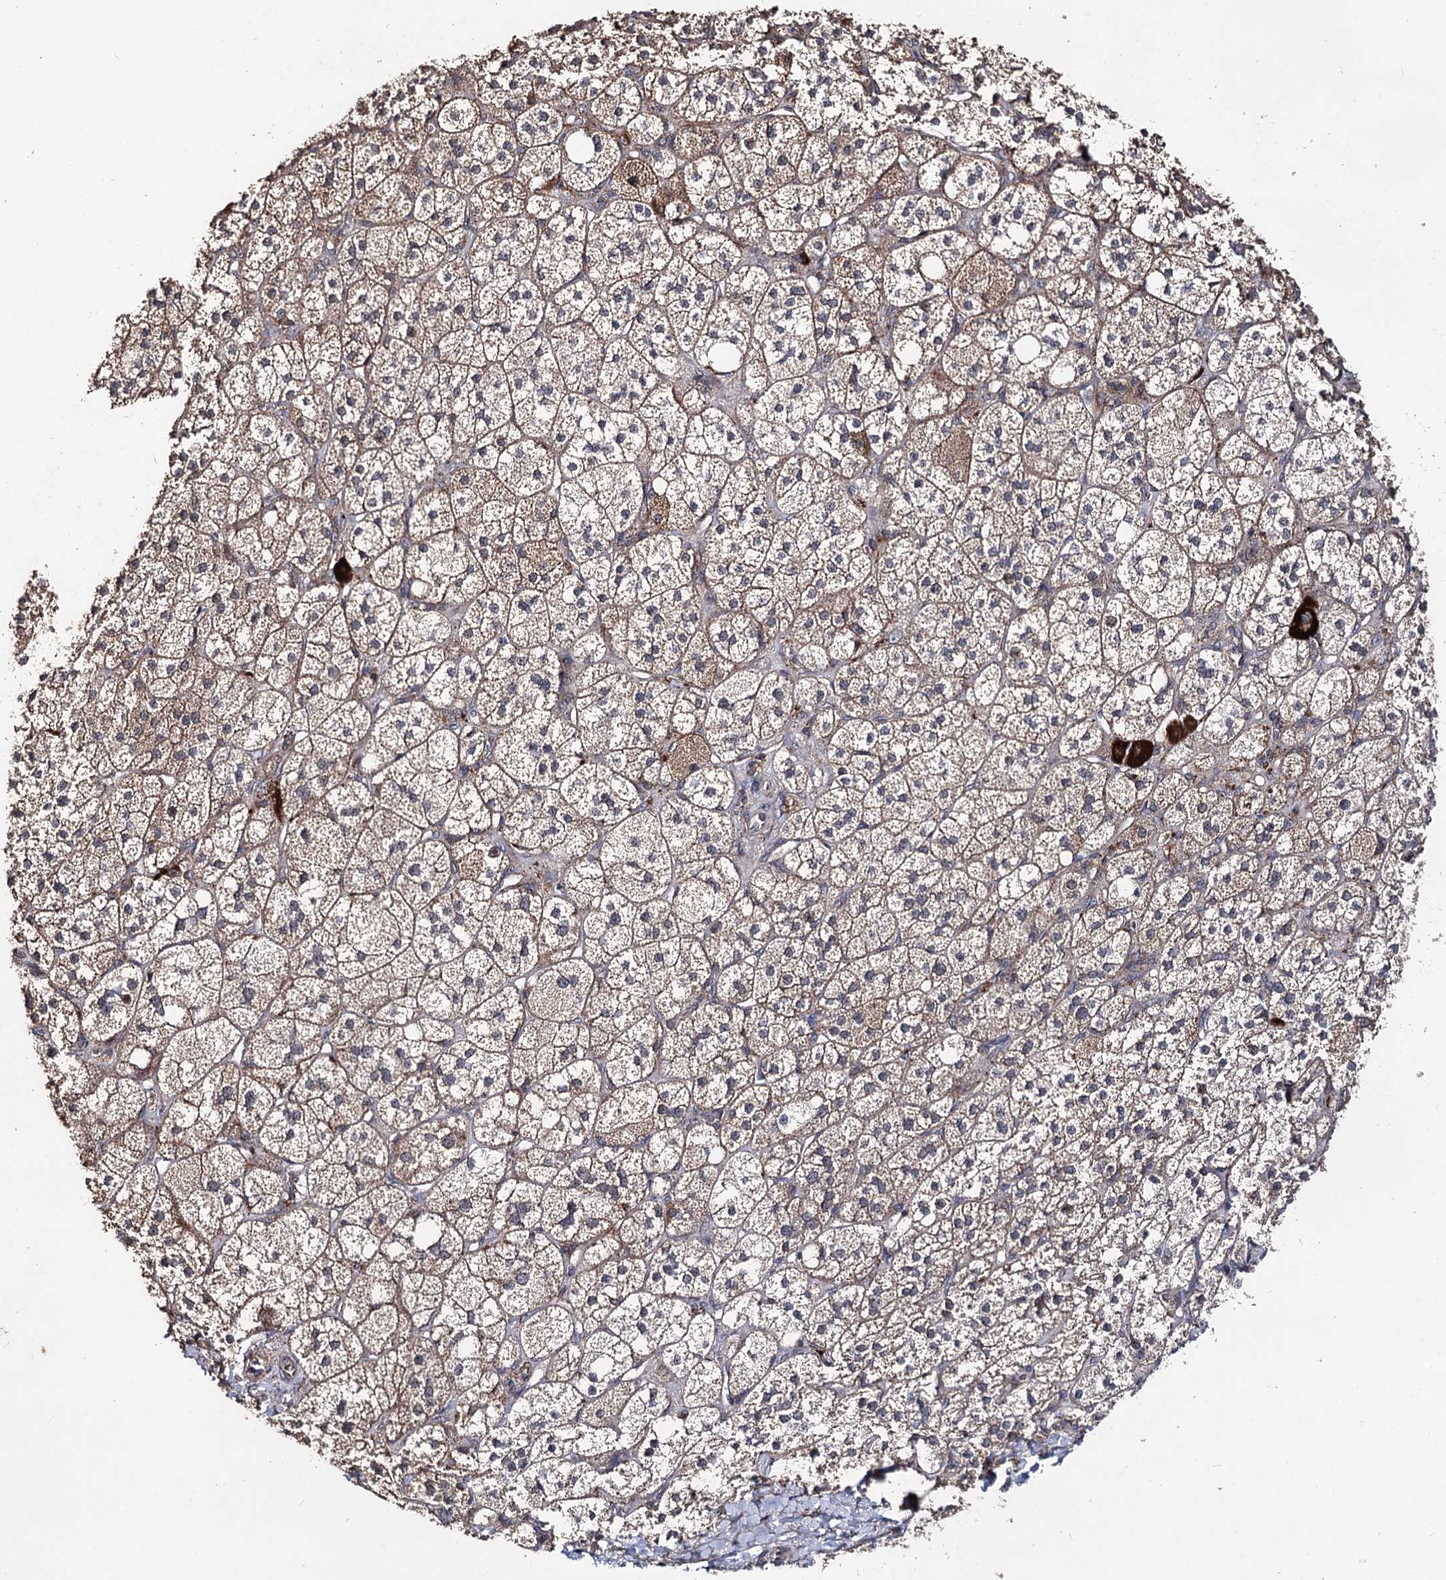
{"staining": {"intensity": "strong", "quantity": "25%-75%", "location": "cytoplasmic/membranous"}, "tissue": "adrenal gland", "cell_type": "Glandular cells", "image_type": "normal", "snomed": [{"axis": "morphology", "description": "Normal tissue, NOS"}, {"axis": "topography", "description": "Adrenal gland"}], "caption": "Immunohistochemistry (IHC) of normal adrenal gland displays high levels of strong cytoplasmic/membranous positivity in about 25%-75% of glandular cells. (DAB IHC, brown staining for protein, blue staining for nuclei).", "gene": "MINDY3", "patient": {"sex": "male", "age": 61}}